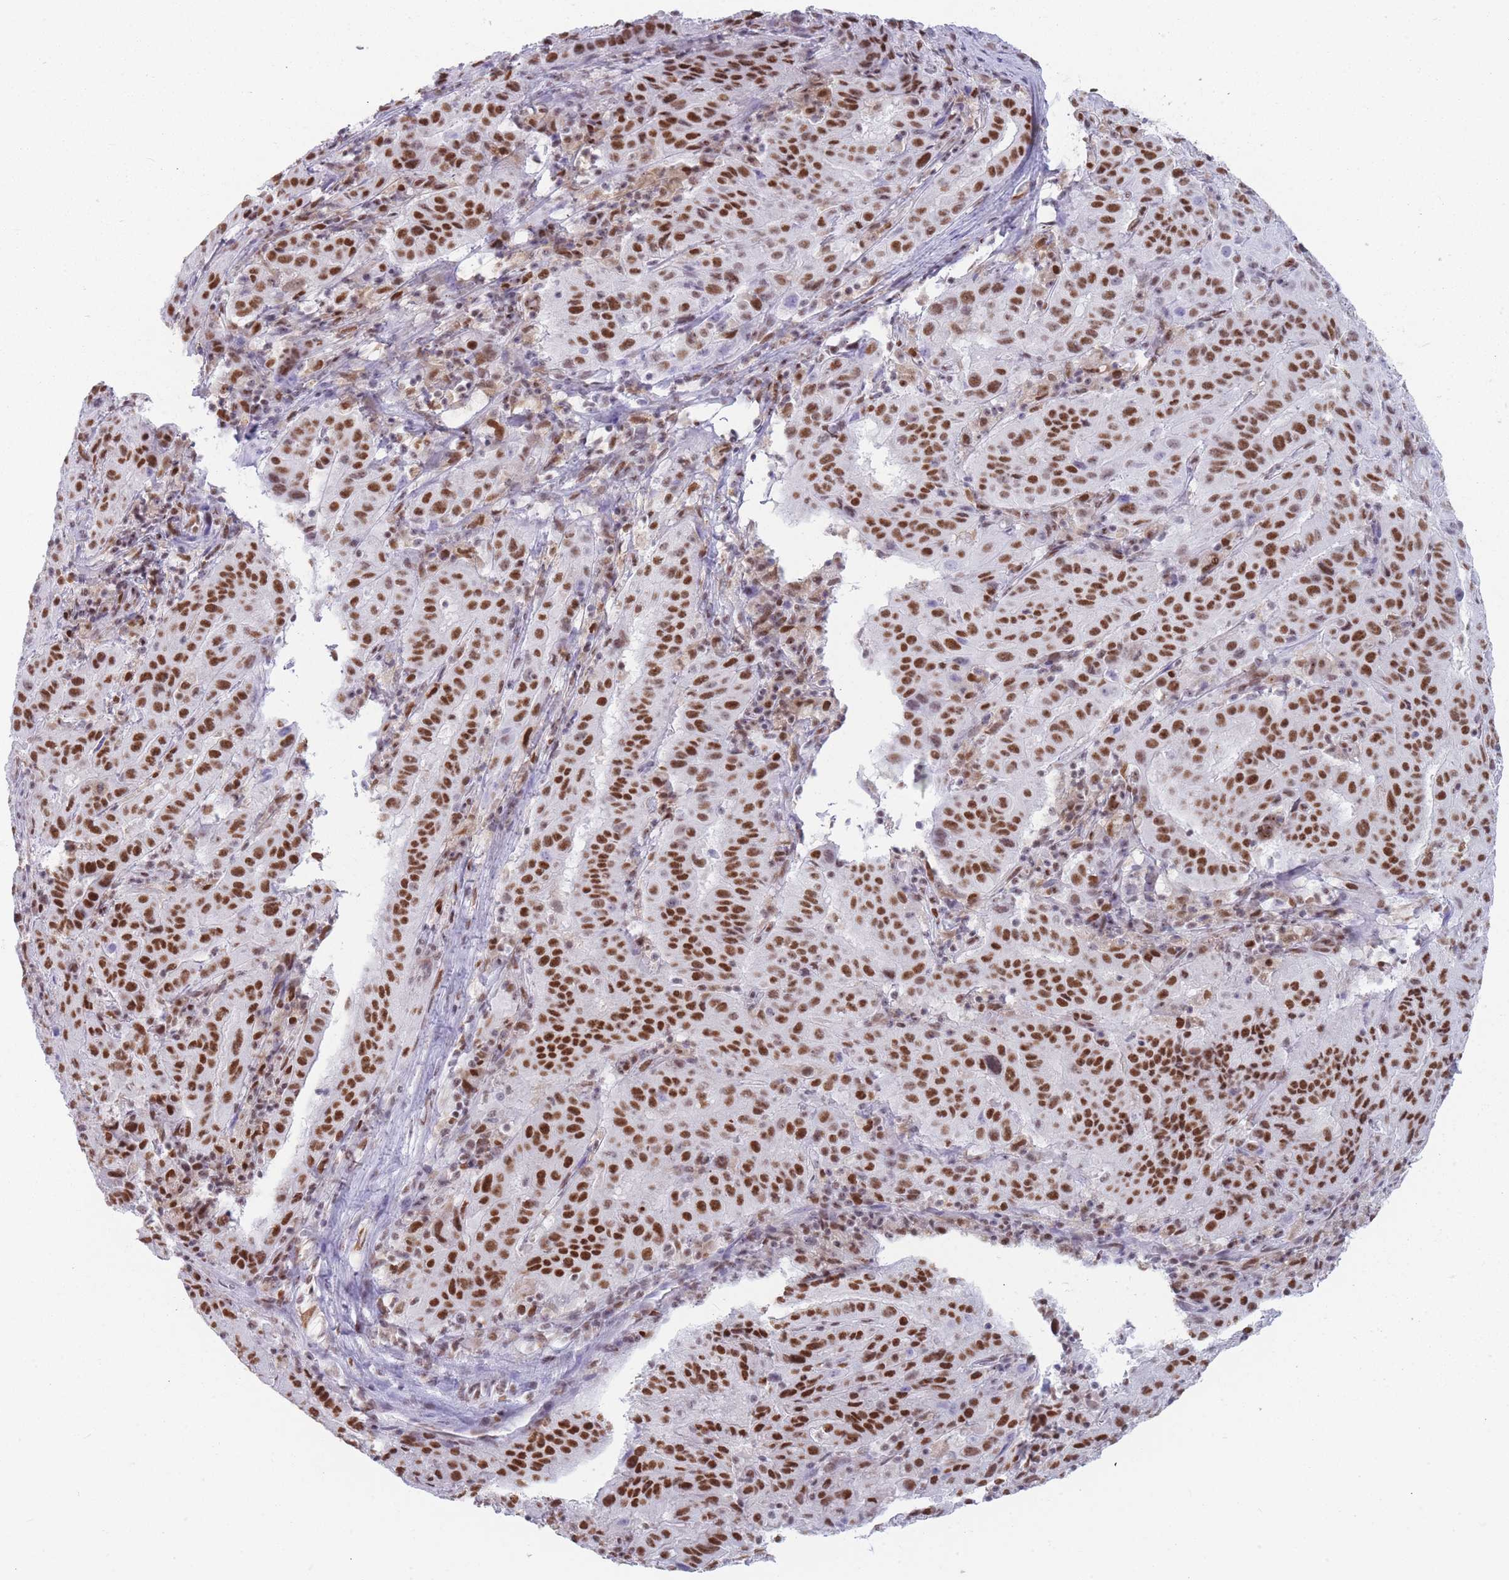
{"staining": {"intensity": "strong", "quantity": ">75%", "location": "nuclear"}, "tissue": "pancreatic cancer", "cell_type": "Tumor cells", "image_type": "cancer", "snomed": [{"axis": "morphology", "description": "Adenocarcinoma, NOS"}, {"axis": "topography", "description": "Pancreas"}], "caption": "Pancreatic cancer stained with immunohistochemistry (IHC) exhibits strong nuclear staining in about >75% of tumor cells. (DAB (3,3'-diaminobenzidine) IHC, brown staining for protein, blue staining for nuclei).", "gene": "HNRNPUL1", "patient": {"sex": "male", "age": 63}}